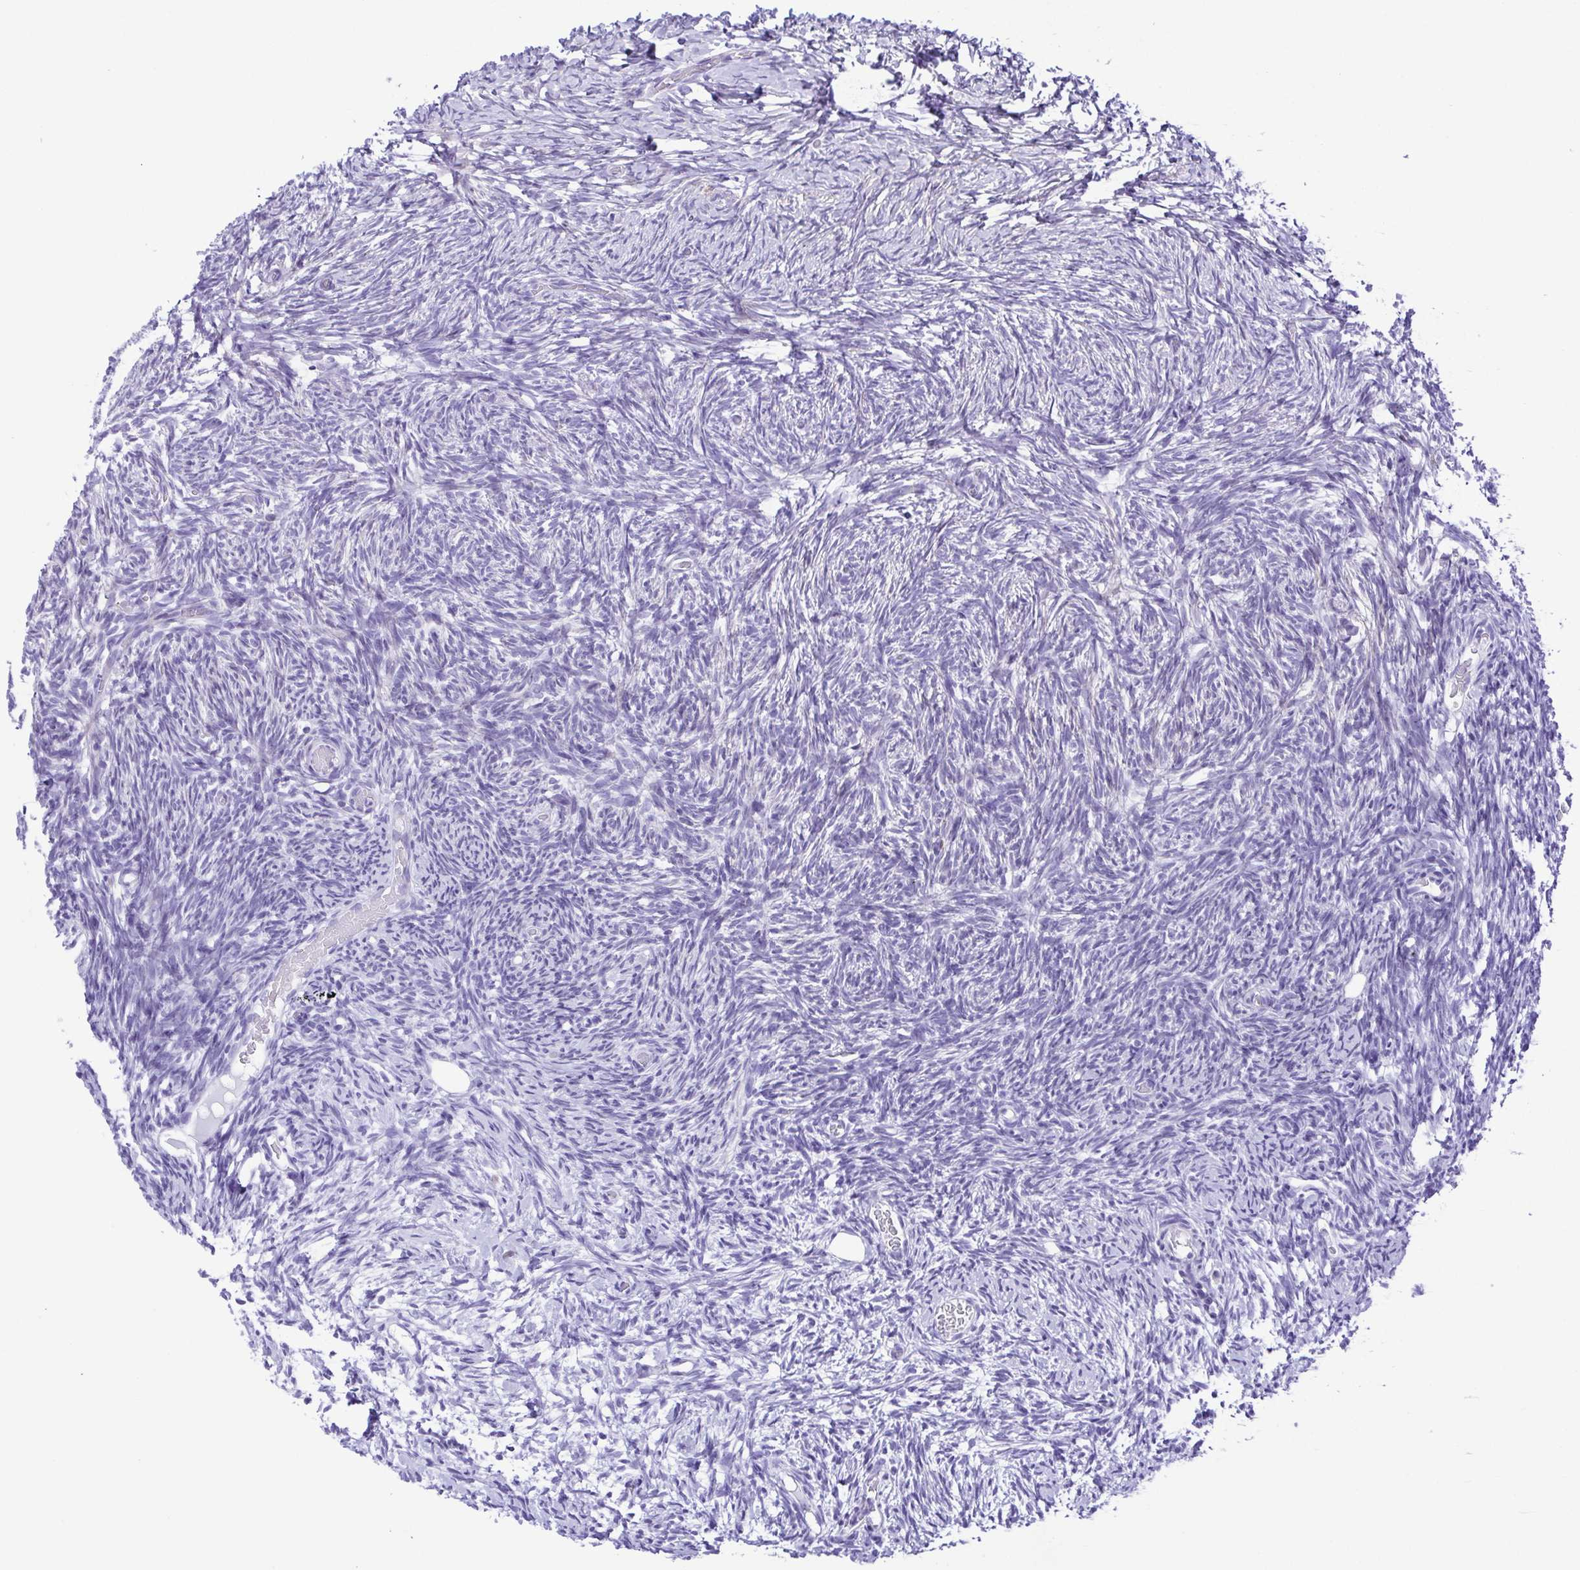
{"staining": {"intensity": "negative", "quantity": "none", "location": "none"}, "tissue": "ovary", "cell_type": "Follicle cells", "image_type": "normal", "snomed": [{"axis": "morphology", "description": "Normal tissue, NOS"}, {"axis": "topography", "description": "Ovary"}], "caption": "Follicle cells show no significant positivity in unremarkable ovary. (IHC, brightfield microscopy, high magnification).", "gene": "PAK3", "patient": {"sex": "female", "age": 39}}